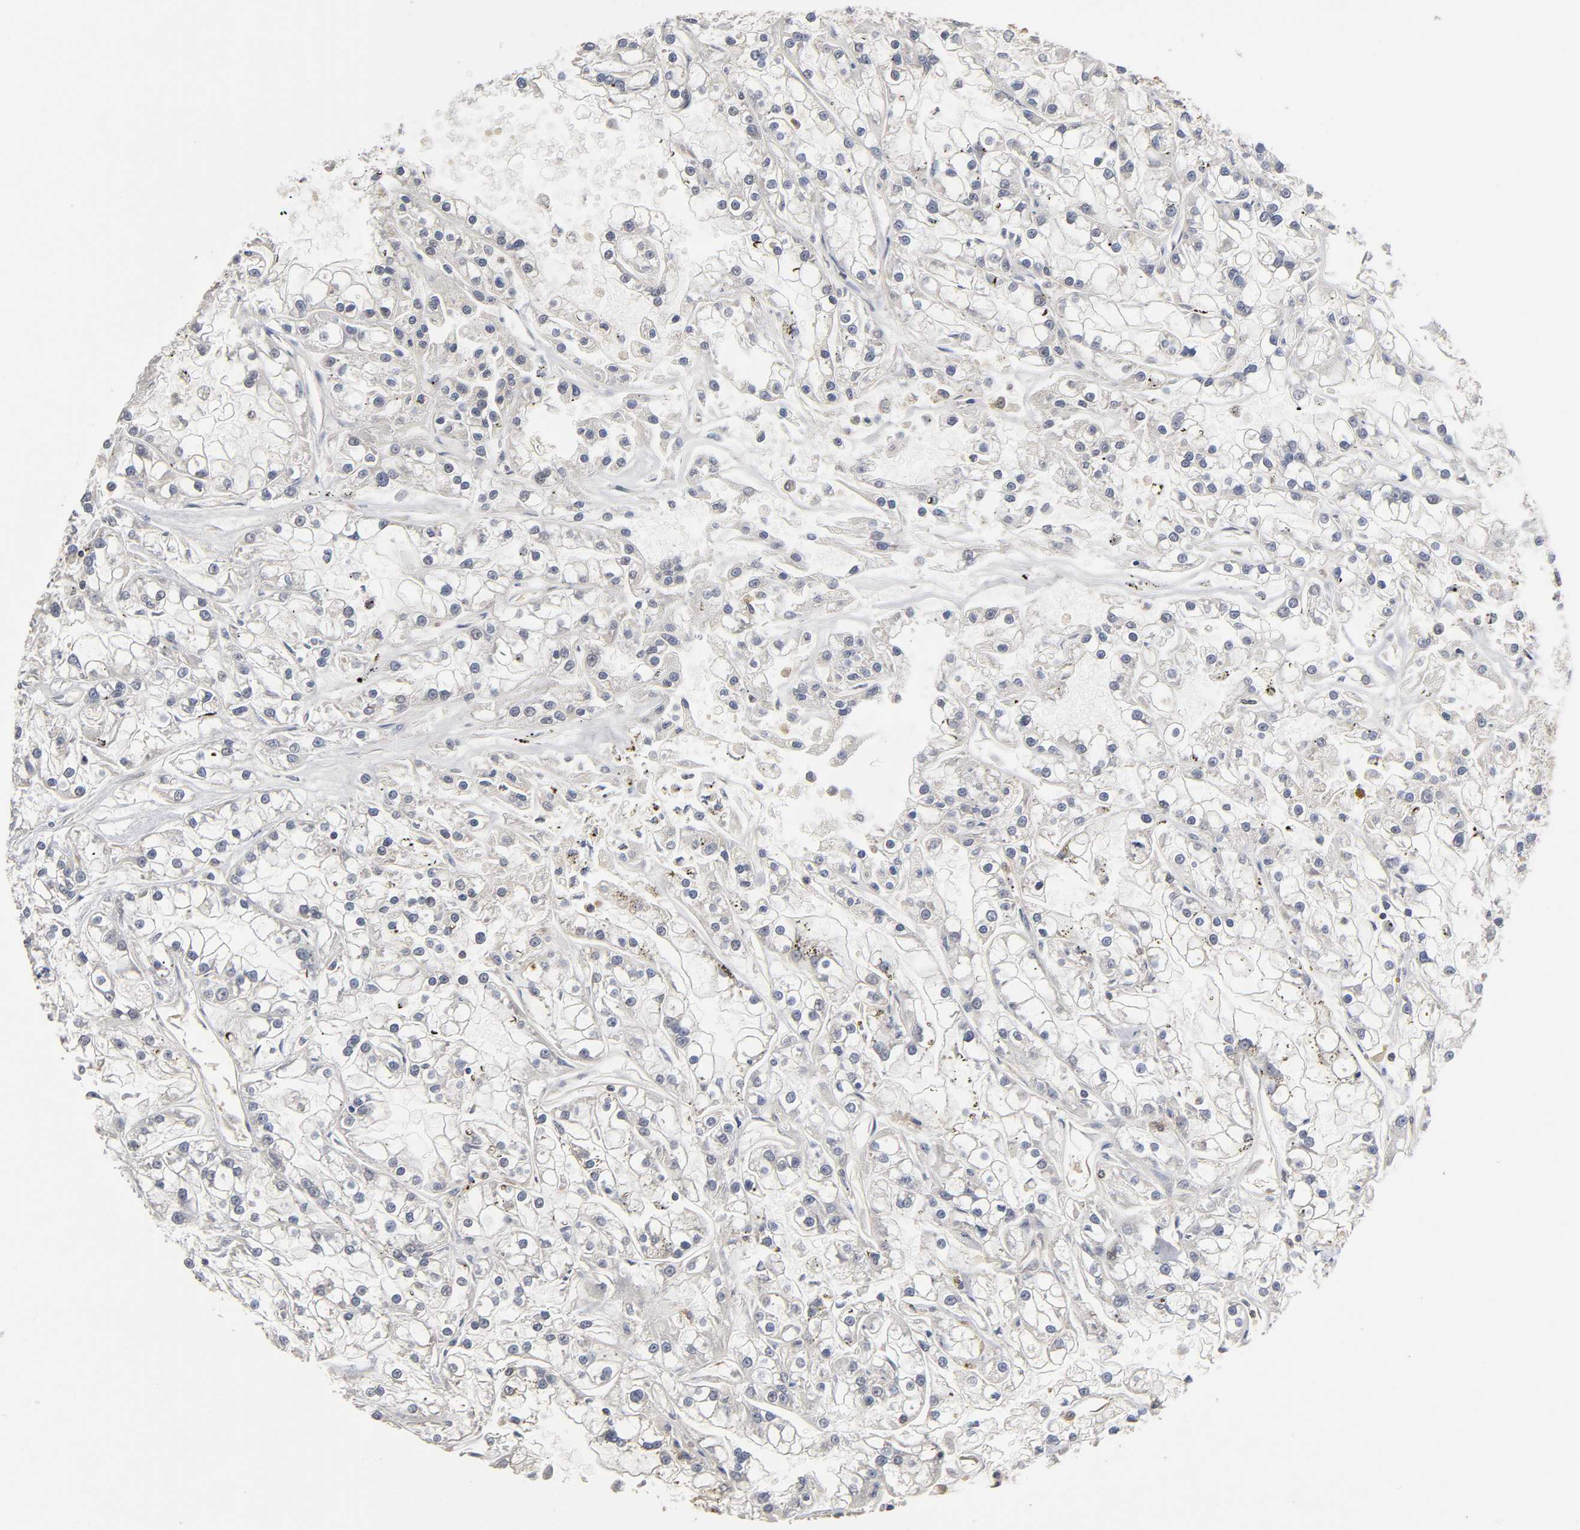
{"staining": {"intensity": "negative", "quantity": "none", "location": "none"}, "tissue": "renal cancer", "cell_type": "Tumor cells", "image_type": "cancer", "snomed": [{"axis": "morphology", "description": "Adenocarcinoma, NOS"}, {"axis": "topography", "description": "Kidney"}], "caption": "DAB immunohistochemical staining of human renal cancer (adenocarcinoma) displays no significant expression in tumor cells. (DAB IHC with hematoxylin counter stain).", "gene": "ACTR2", "patient": {"sex": "female", "age": 52}}